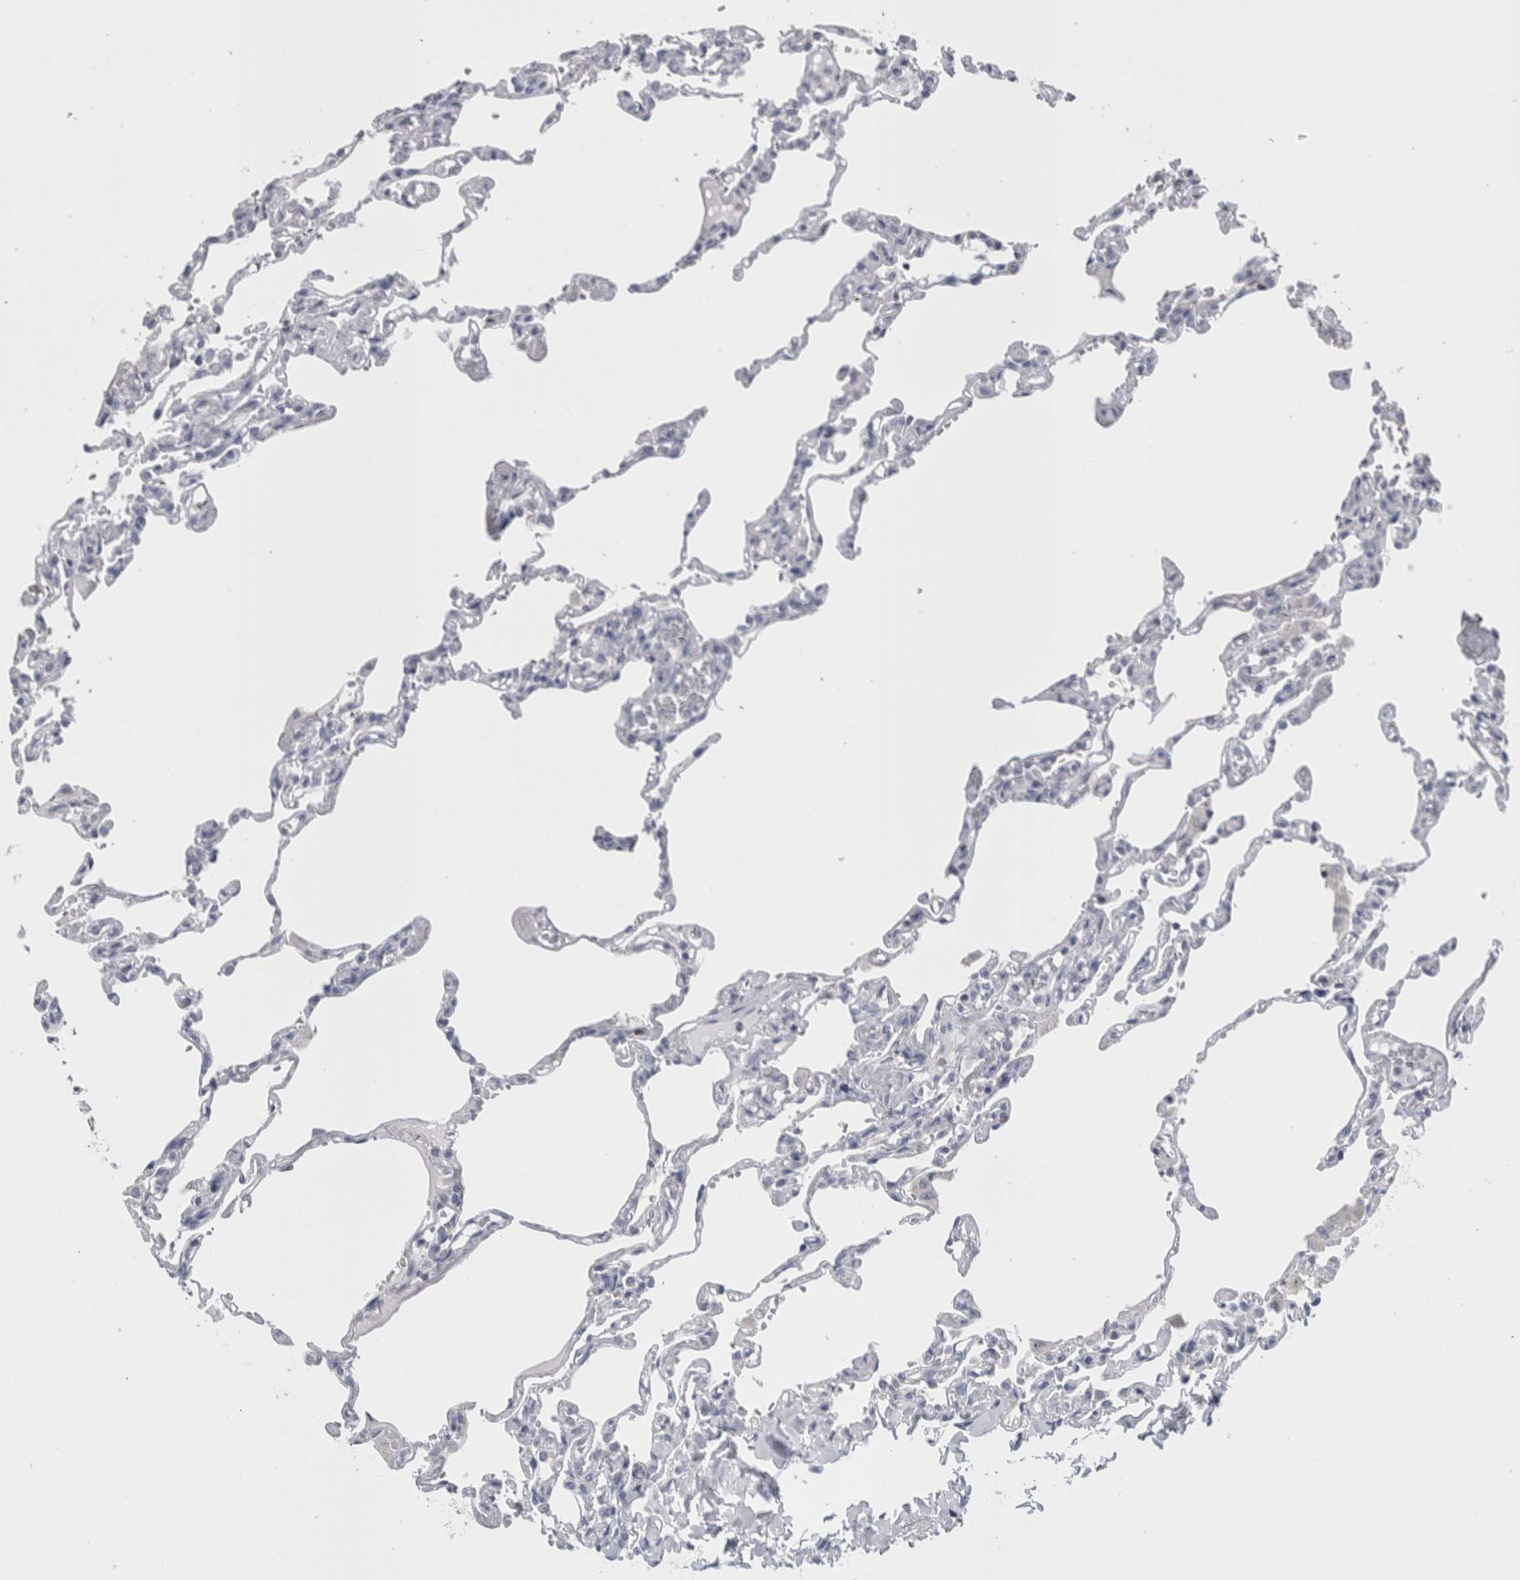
{"staining": {"intensity": "negative", "quantity": "none", "location": "none"}, "tissue": "lung", "cell_type": "Alveolar cells", "image_type": "normal", "snomed": [{"axis": "morphology", "description": "Normal tissue, NOS"}, {"axis": "topography", "description": "Lung"}], "caption": "DAB (3,3'-diaminobenzidine) immunohistochemical staining of normal human lung exhibits no significant positivity in alveolar cells.", "gene": "ANKFY1", "patient": {"sex": "male", "age": 21}}